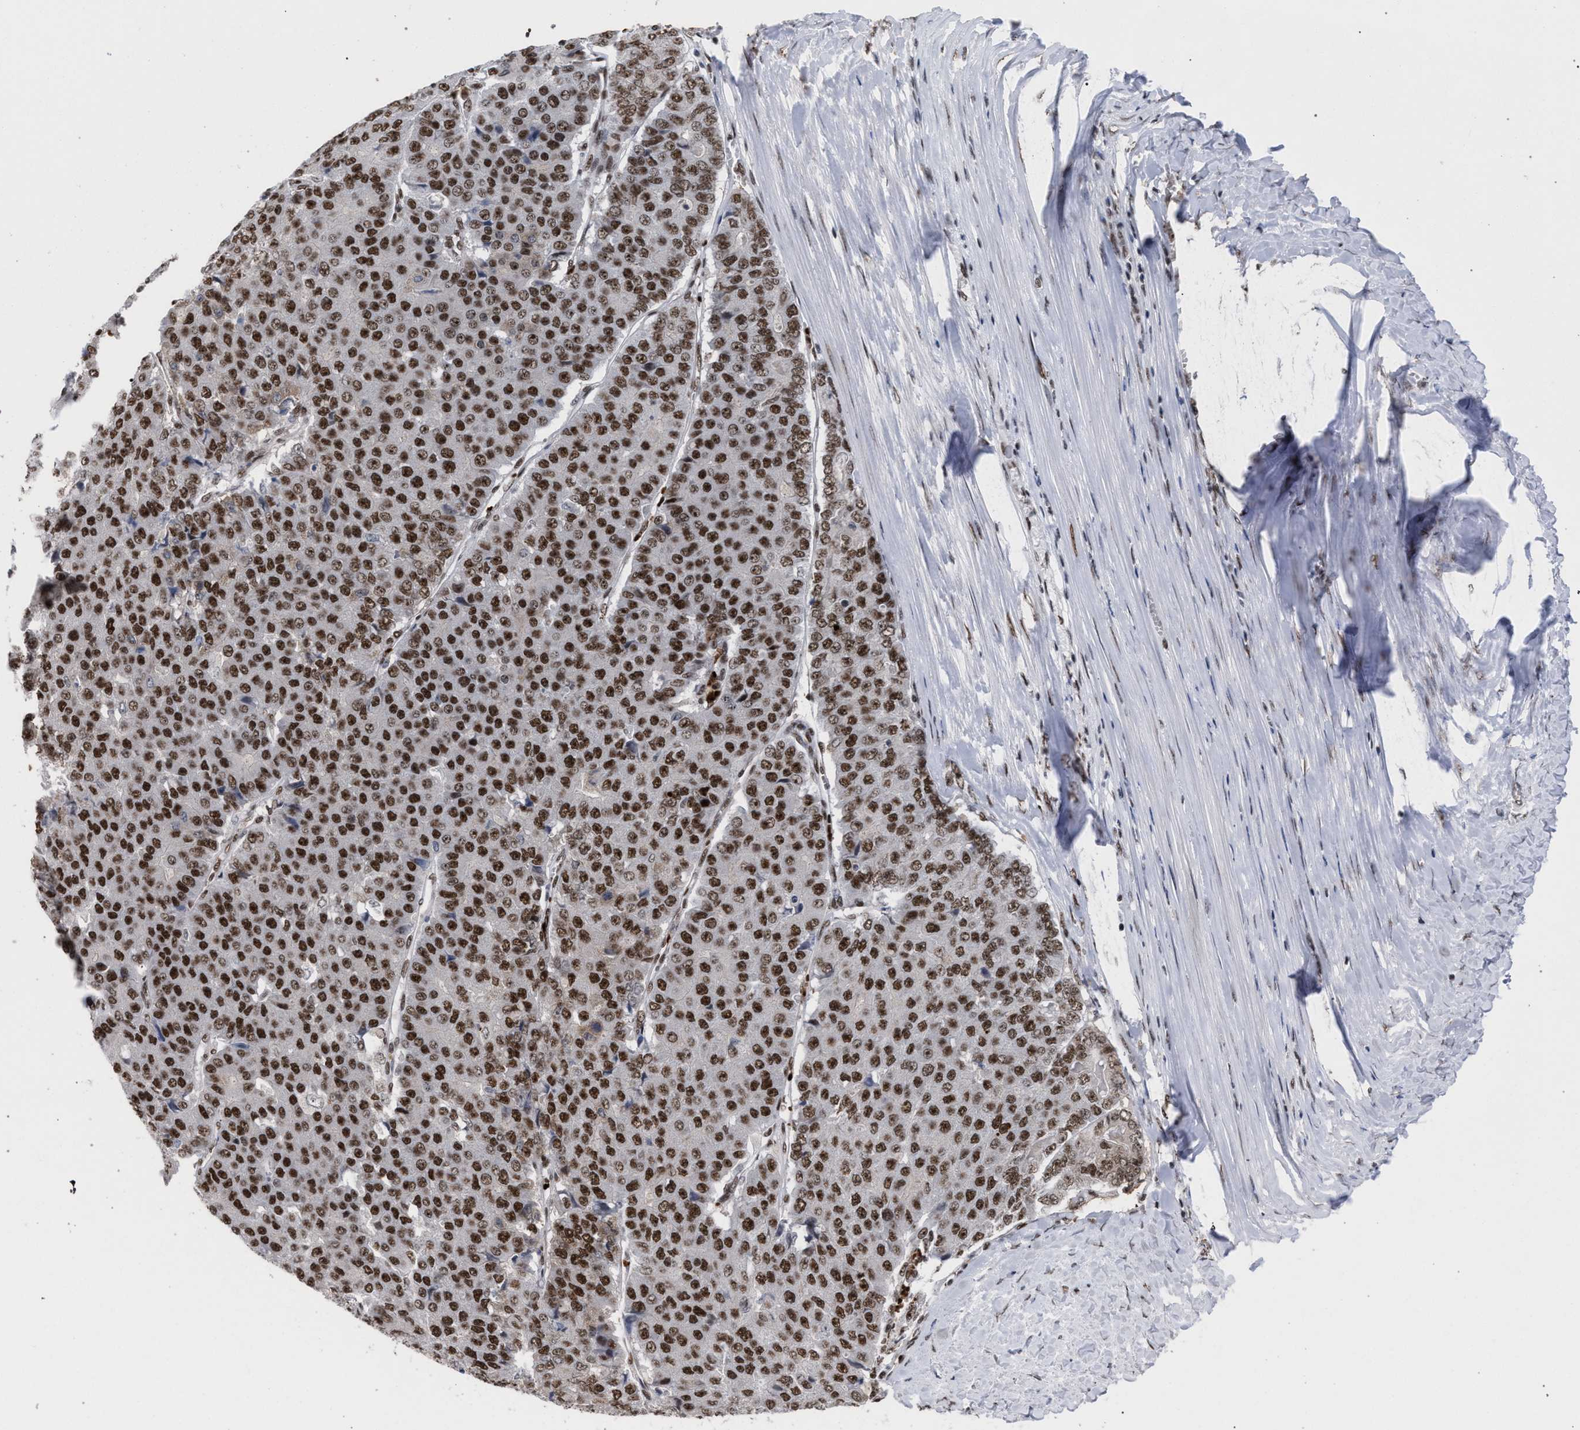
{"staining": {"intensity": "strong", "quantity": ">75%", "location": "nuclear"}, "tissue": "pancreatic cancer", "cell_type": "Tumor cells", "image_type": "cancer", "snomed": [{"axis": "morphology", "description": "Adenocarcinoma, NOS"}, {"axis": "topography", "description": "Pancreas"}], "caption": "Brown immunohistochemical staining in human adenocarcinoma (pancreatic) shows strong nuclear expression in about >75% of tumor cells.", "gene": "SCAF4", "patient": {"sex": "male", "age": 50}}